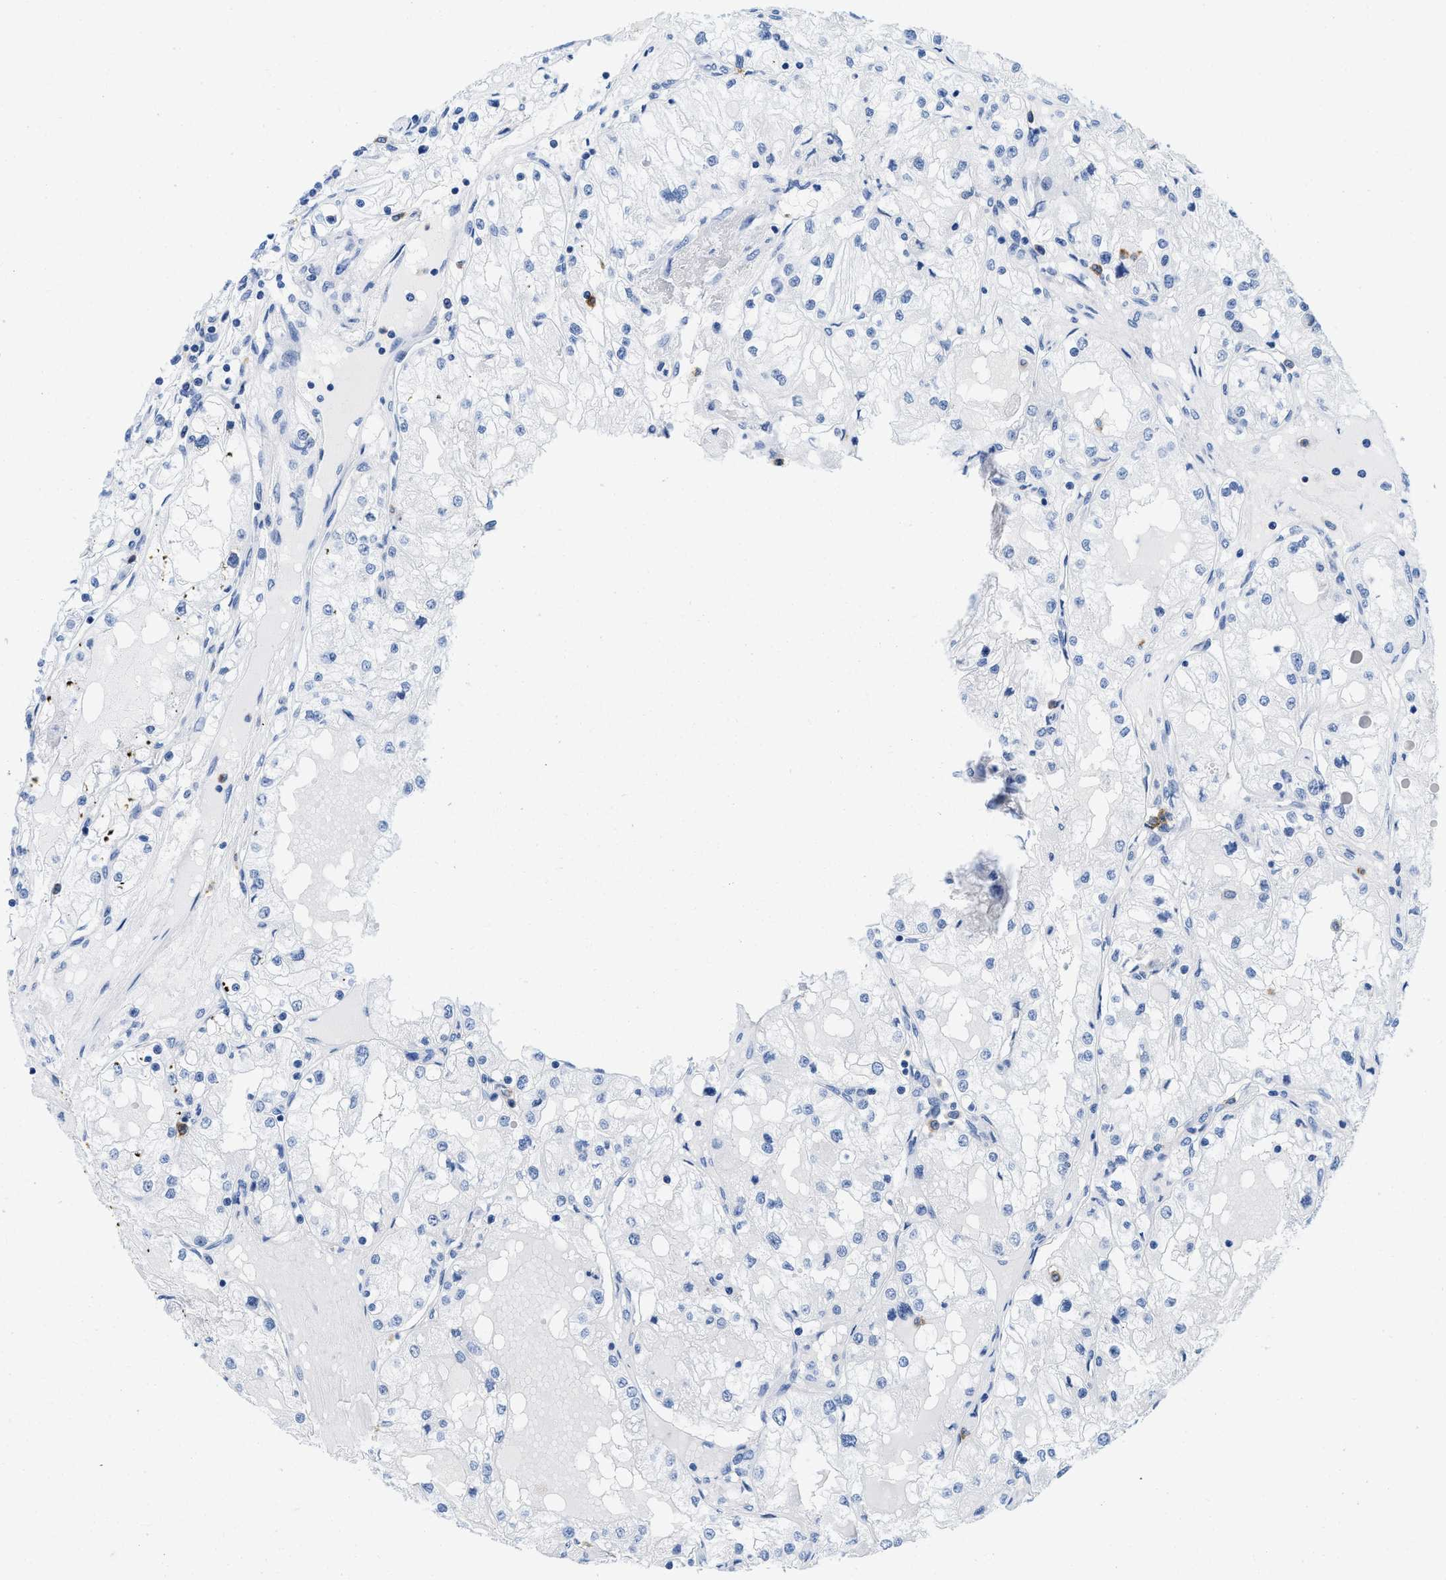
{"staining": {"intensity": "negative", "quantity": "none", "location": "none"}, "tissue": "renal cancer", "cell_type": "Tumor cells", "image_type": "cancer", "snomed": [{"axis": "morphology", "description": "Adenocarcinoma, NOS"}, {"axis": "topography", "description": "Kidney"}], "caption": "There is no significant expression in tumor cells of adenocarcinoma (renal).", "gene": "CR1", "patient": {"sex": "male", "age": 68}}